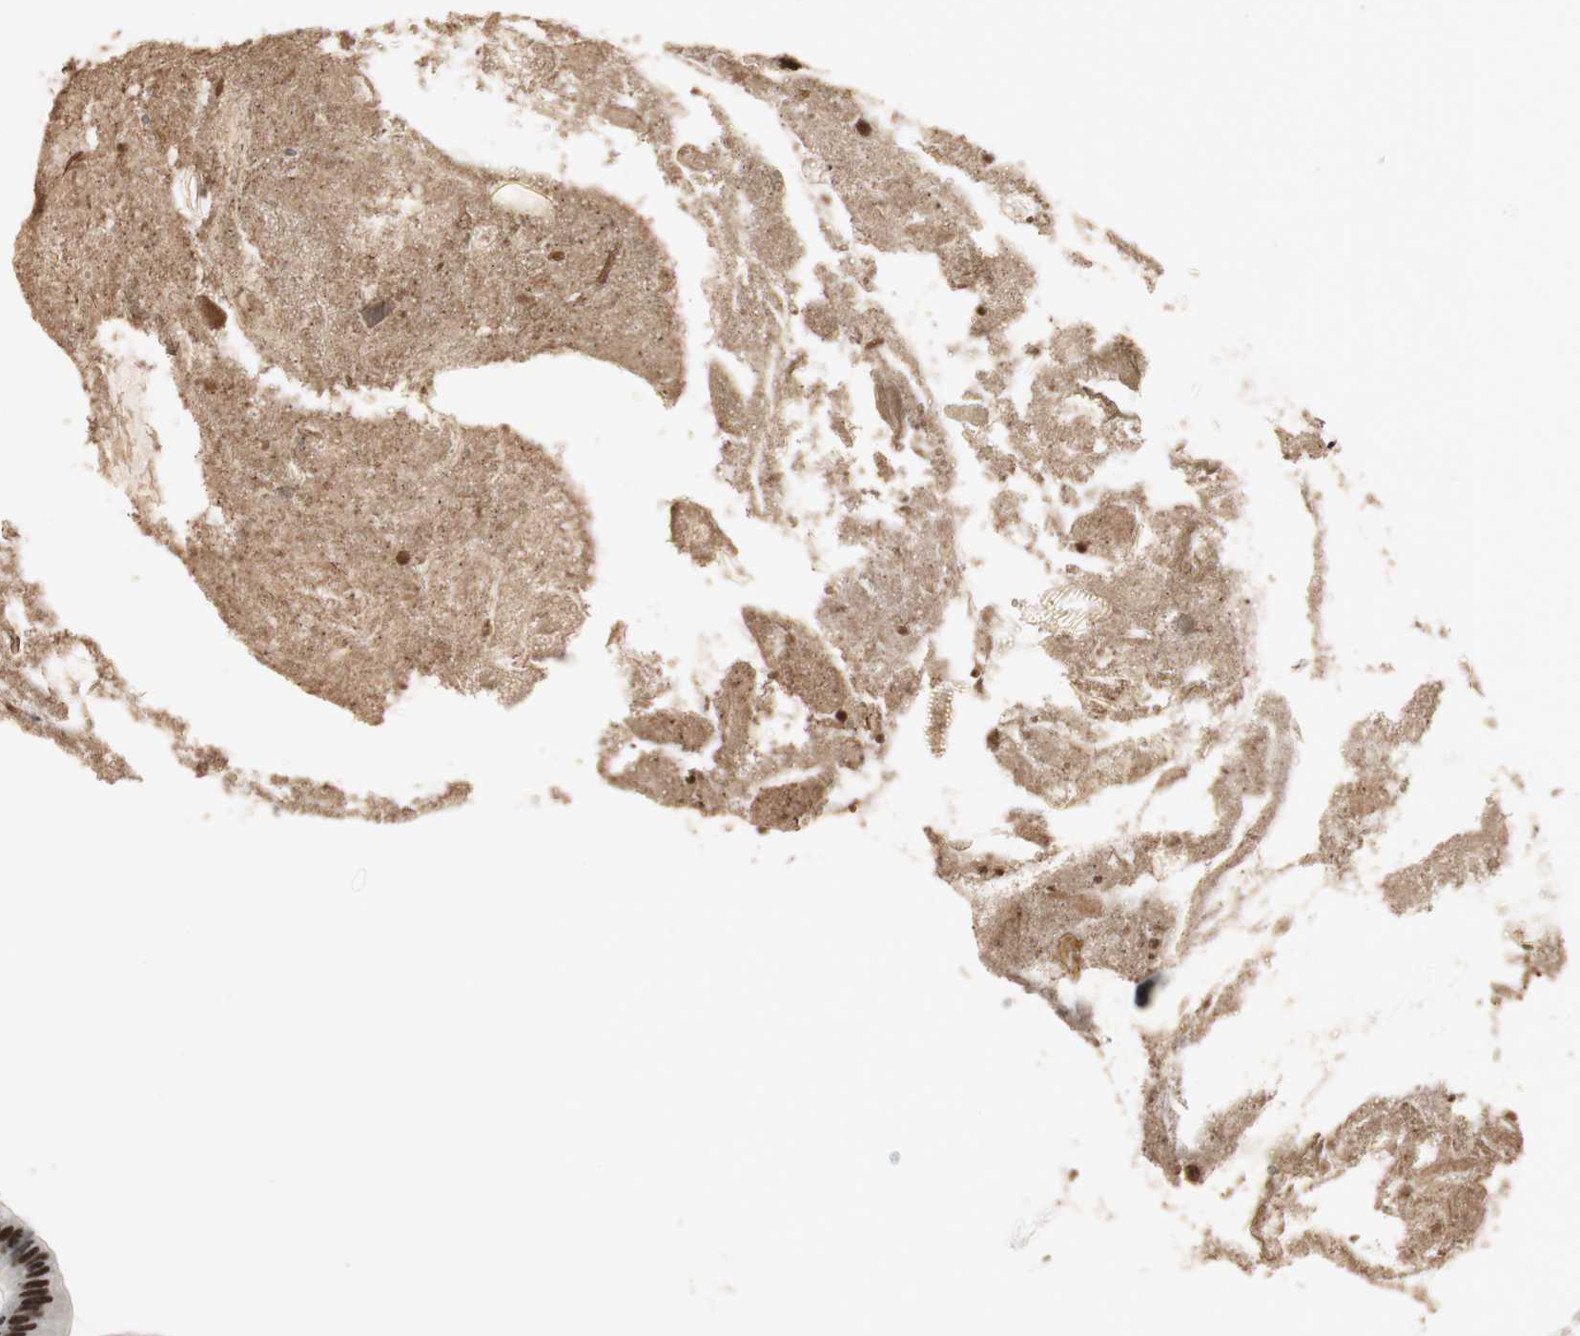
{"staining": {"intensity": "strong", "quantity": ">75%", "location": "nuclear"}, "tissue": "appendix", "cell_type": "Glandular cells", "image_type": "normal", "snomed": [{"axis": "morphology", "description": "Normal tissue, NOS"}, {"axis": "topography", "description": "Appendix"}], "caption": "Brown immunohistochemical staining in unremarkable human appendix demonstrates strong nuclear staining in about >75% of glandular cells. (brown staining indicates protein expression, while blue staining denotes nuclei).", "gene": "HNRNPA2B1", "patient": {"sex": "male", "age": 52}}